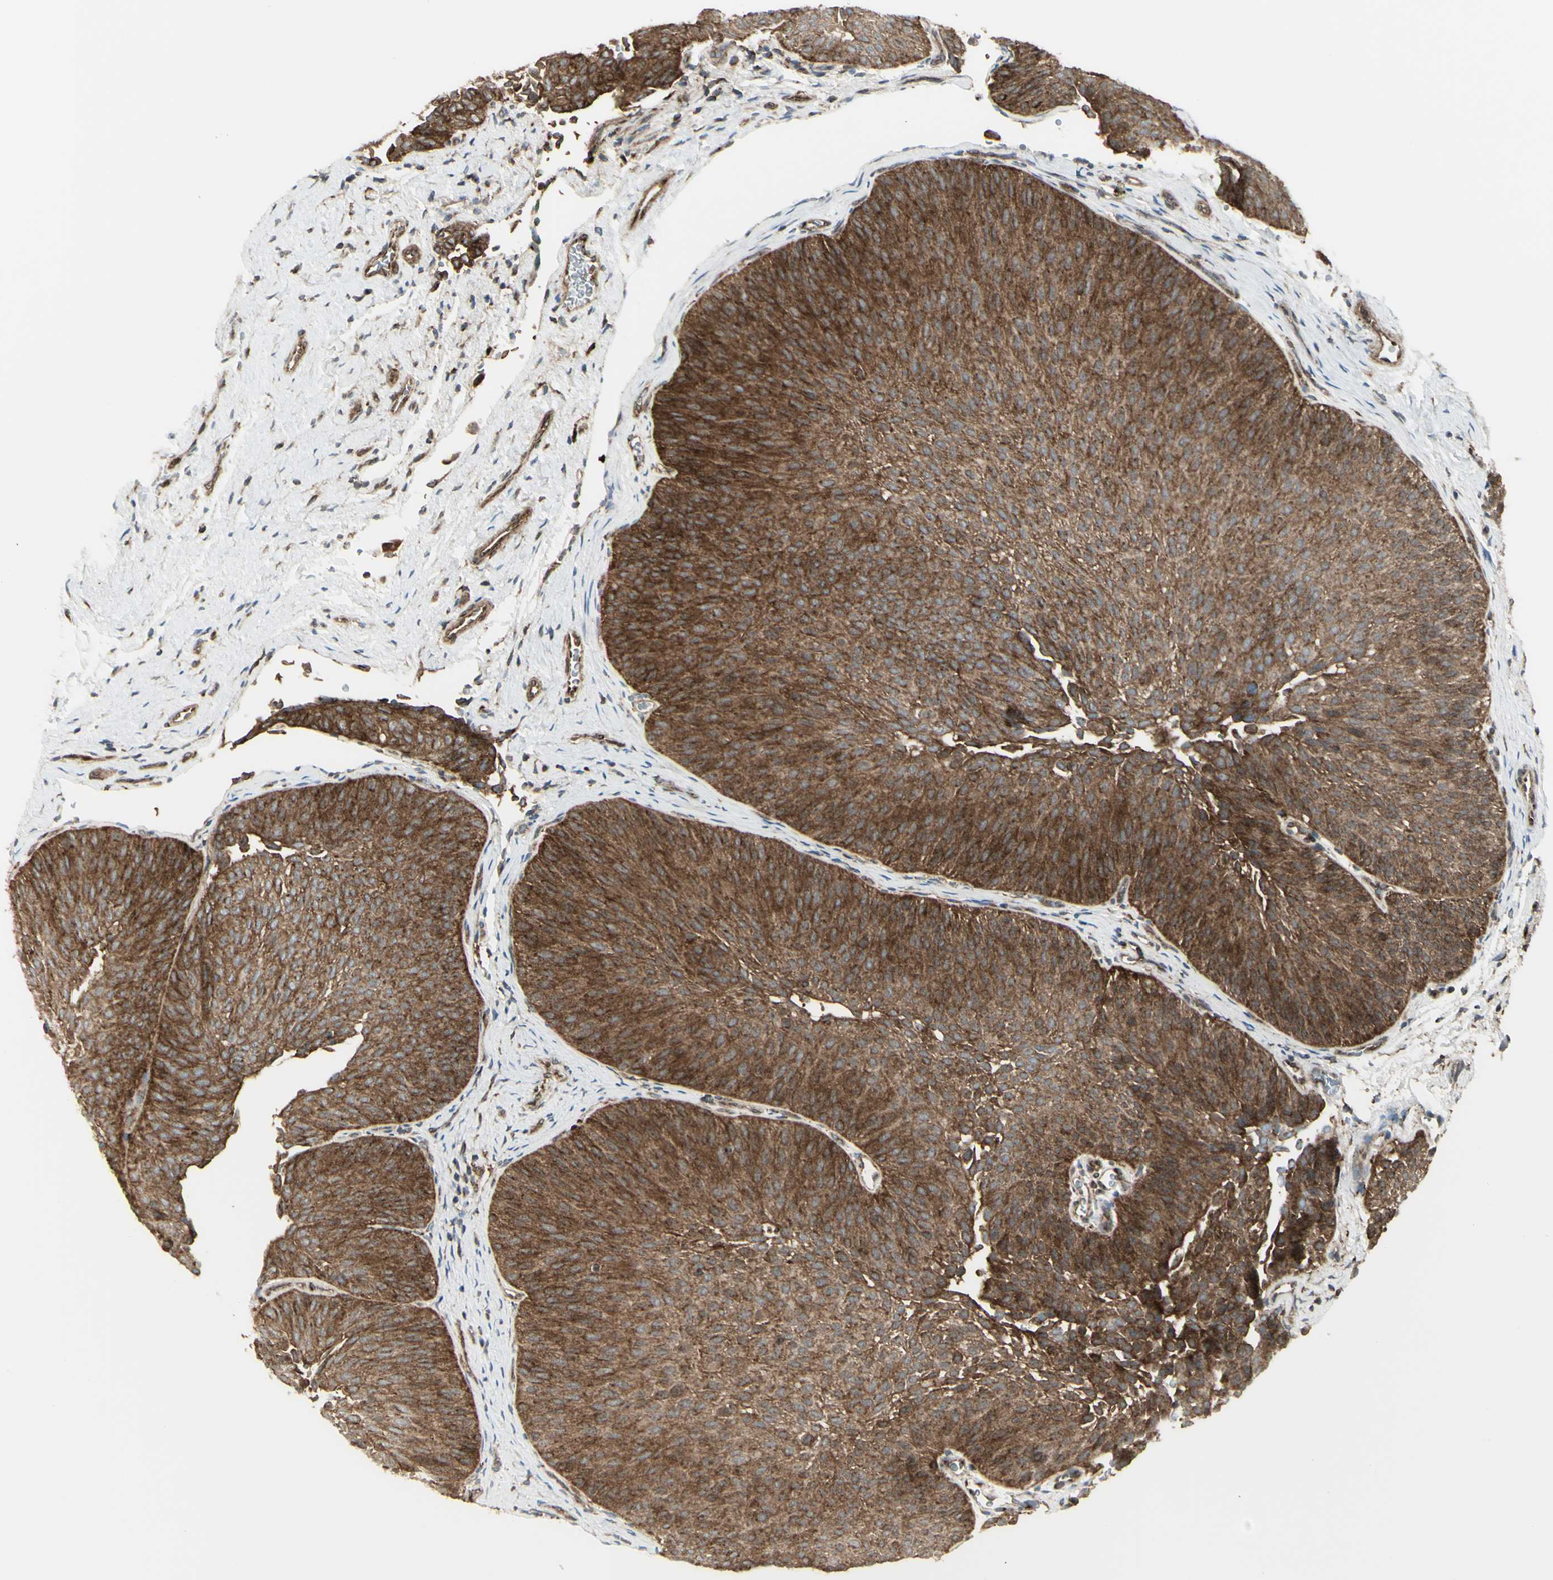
{"staining": {"intensity": "strong", "quantity": ">75%", "location": "cytoplasmic/membranous"}, "tissue": "urothelial cancer", "cell_type": "Tumor cells", "image_type": "cancer", "snomed": [{"axis": "morphology", "description": "Urothelial carcinoma, Low grade"}, {"axis": "topography", "description": "Urinary bladder"}], "caption": "Immunohistochemistry (IHC) image of human low-grade urothelial carcinoma stained for a protein (brown), which displays high levels of strong cytoplasmic/membranous staining in about >75% of tumor cells.", "gene": "NAPA", "patient": {"sex": "female", "age": 60}}